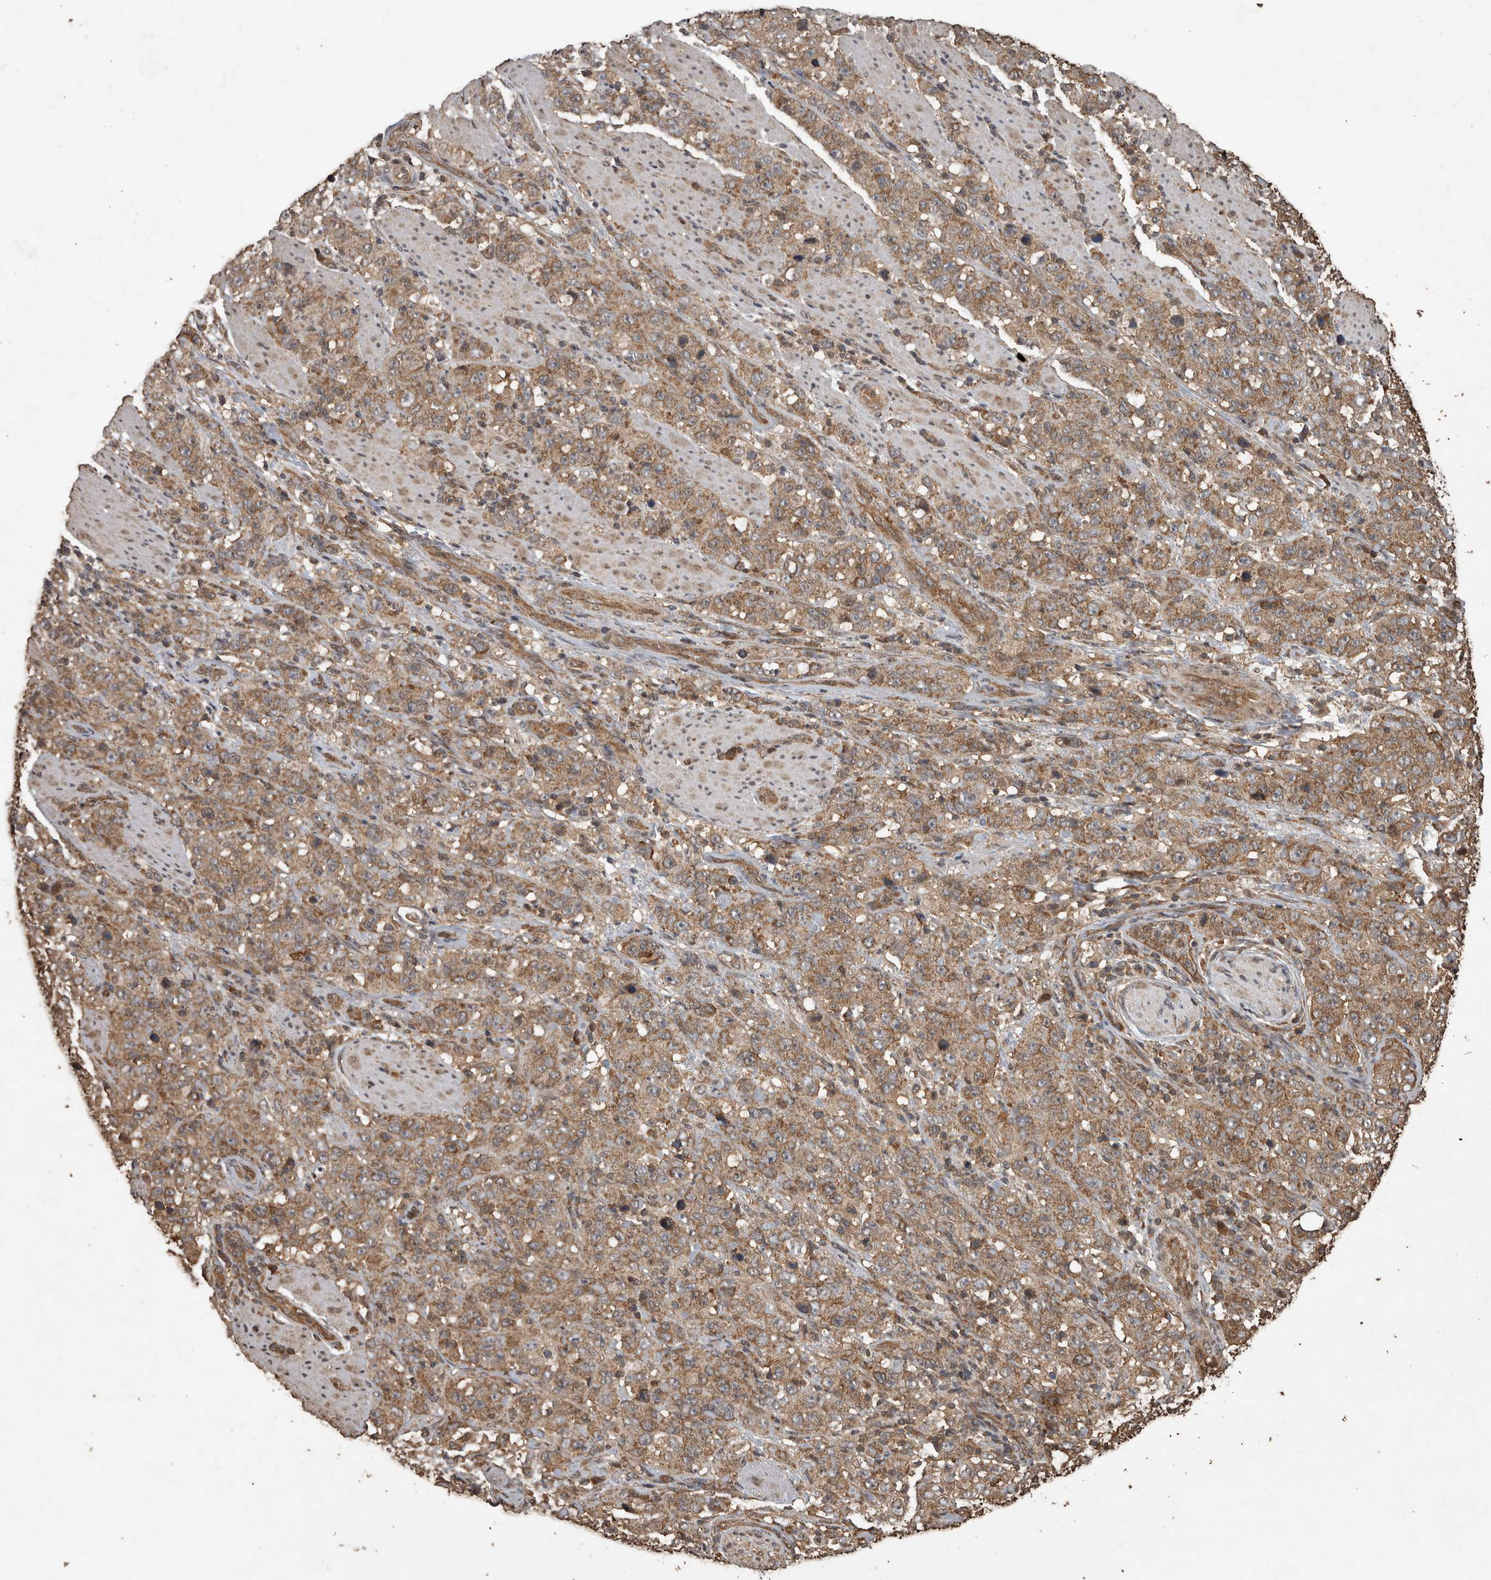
{"staining": {"intensity": "moderate", "quantity": ">75%", "location": "cytoplasmic/membranous"}, "tissue": "stomach cancer", "cell_type": "Tumor cells", "image_type": "cancer", "snomed": [{"axis": "morphology", "description": "Adenocarcinoma, NOS"}, {"axis": "topography", "description": "Stomach"}], "caption": "Tumor cells show moderate cytoplasmic/membranous staining in about >75% of cells in adenocarcinoma (stomach). Ihc stains the protein in brown and the nuclei are stained blue.", "gene": "PINK1", "patient": {"sex": "male", "age": 48}}